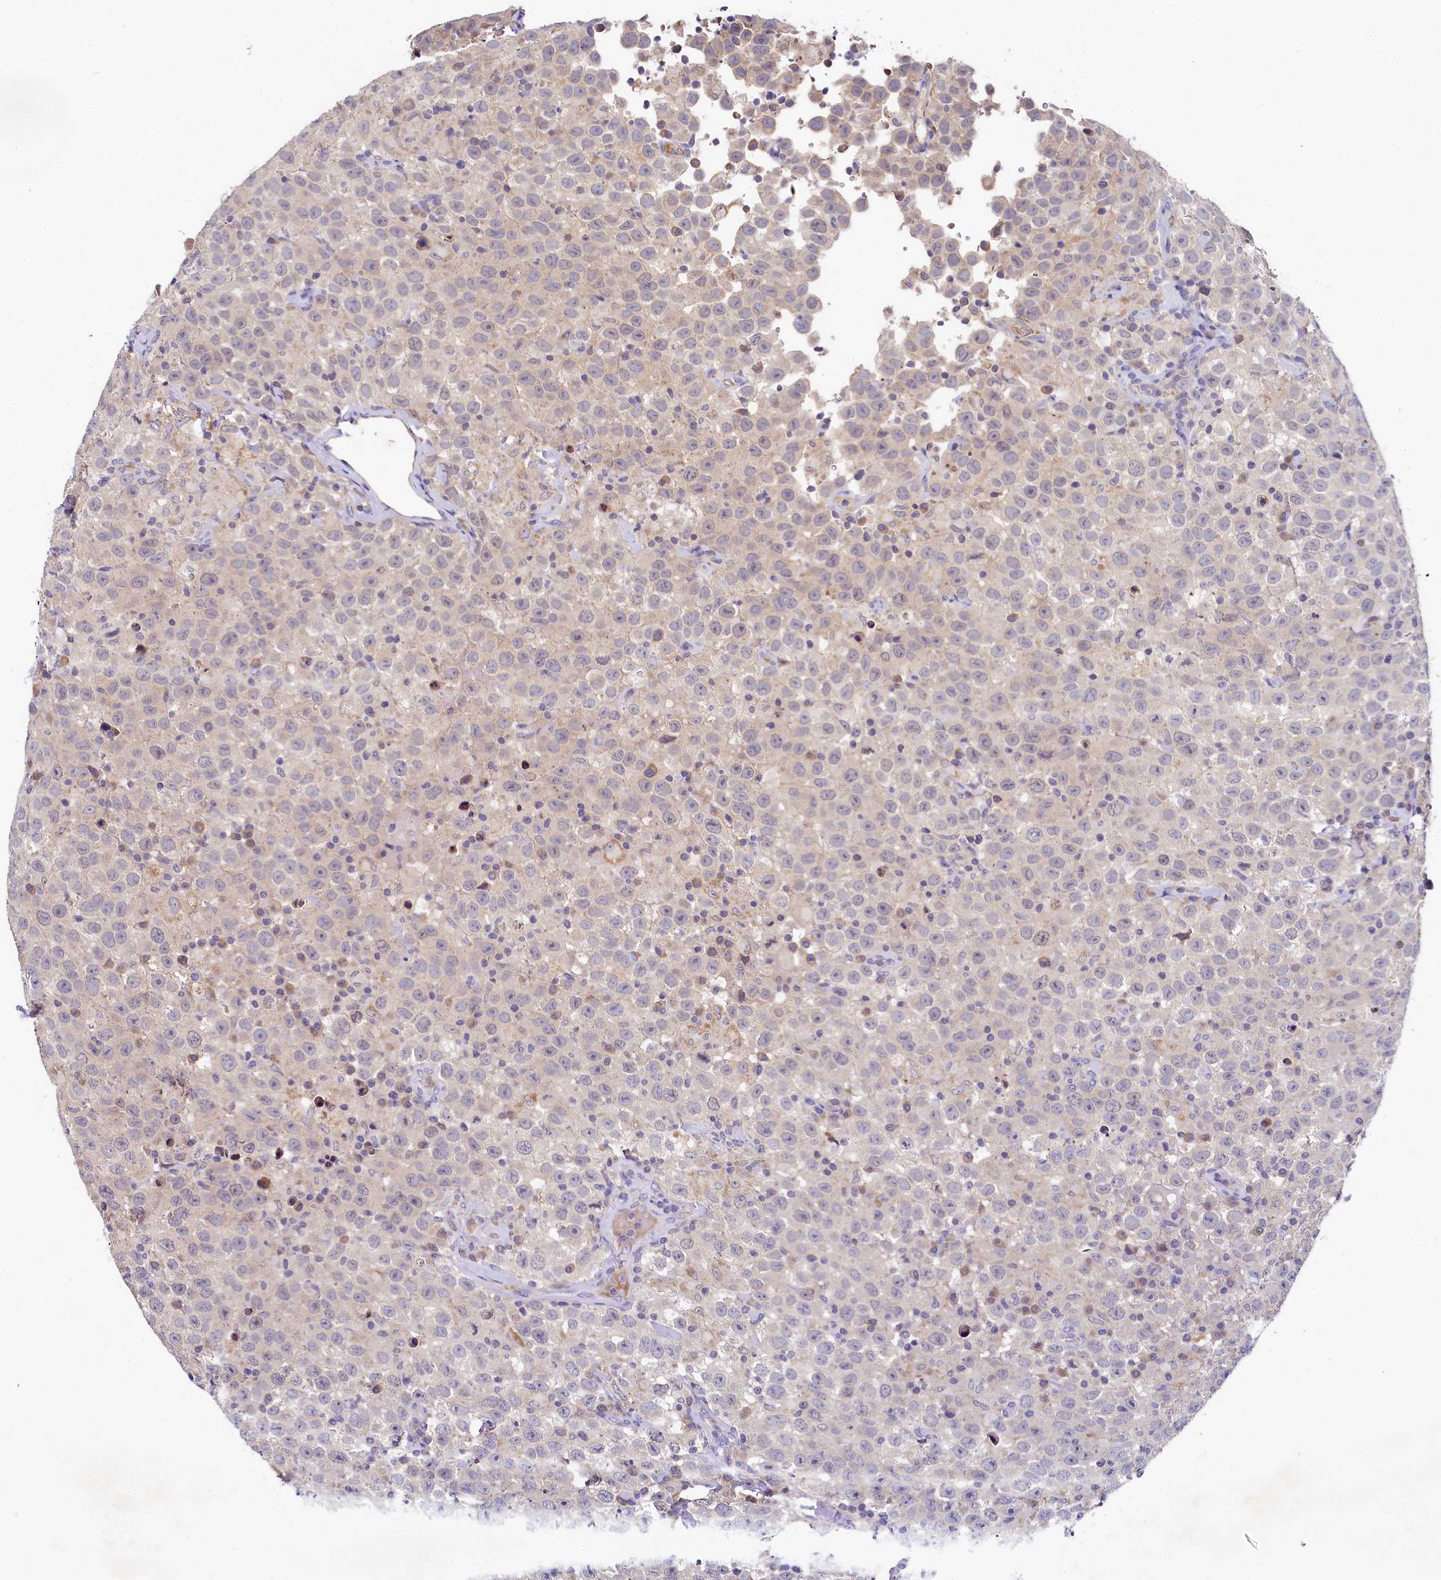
{"staining": {"intensity": "weak", "quantity": "<25%", "location": "cytoplasmic/membranous"}, "tissue": "testis cancer", "cell_type": "Tumor cells", "image_type": "cancer", "snomed": [{"axis": "morphology", "description": "Seminoma, NOS"}, {"axis": "topography", "description": "Testis"}], "caption": "This photomicrograph is of seminoma (testis) stained with immunohistochemistry to label a protein in brown with the nuclei are counter-stained blue. There is no staining in tumor cells.", "gene": "SPINK9", "patient": {"sex": "male", "age": 41}}